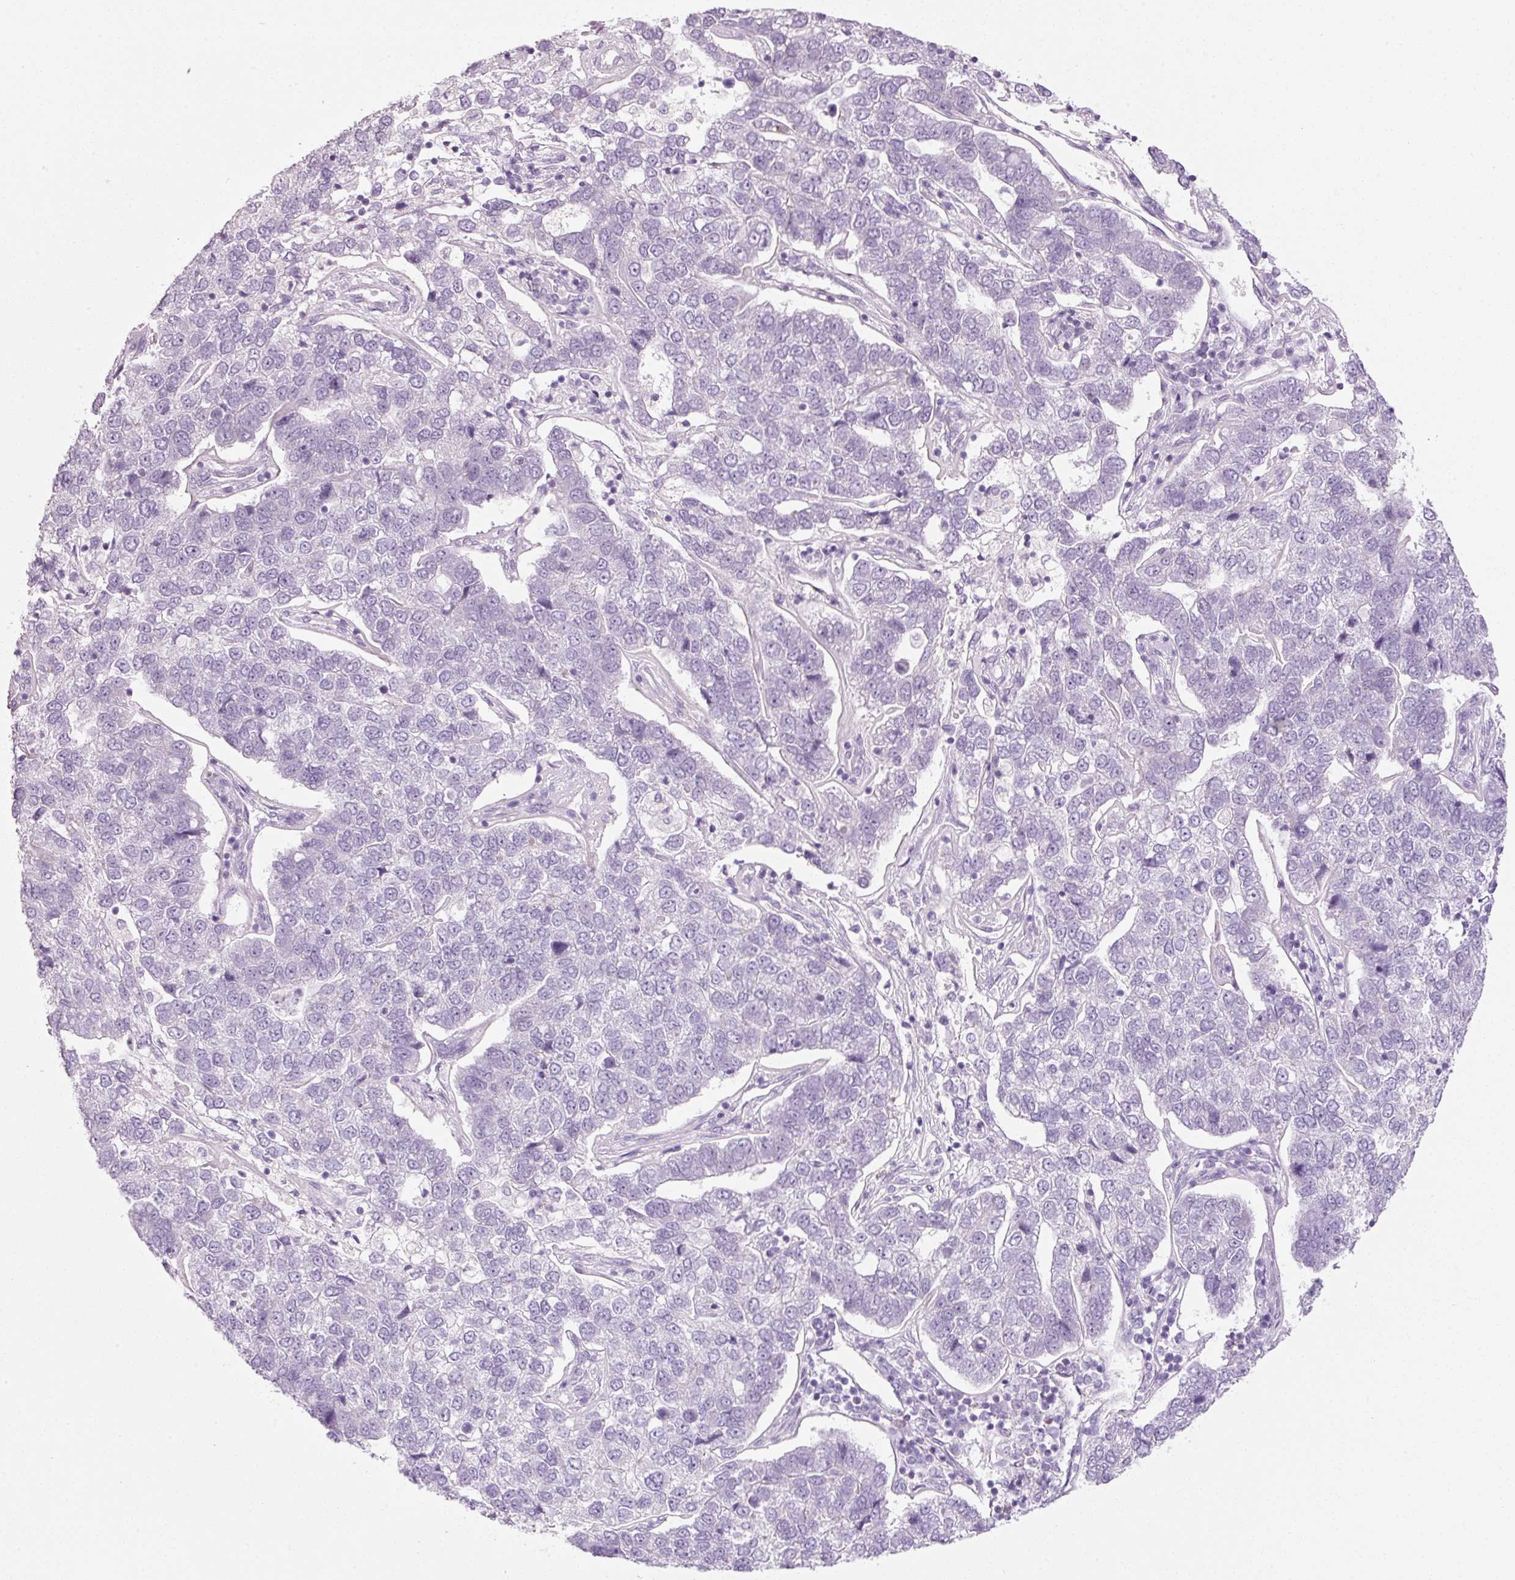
{"staining": {"intensity": "negative", "quantity": "none", "location": "none"}, "tissue": "pancreatic cancer", "cell_type": "Tumor cells", "image_type": "cancer", "snomed": [{"axis": "morphology", "description": "Adenocarcinoma, NOS"}, {"axis": "topography", "description": "Pancreas"}], "caption": "Immunohistochemical staining of human pancreatic adenocarcinoma shows no significant positivity in tumor cells.", "gene": "ANKRD20A1", "patient": {"sex": "female", "age": 61}}